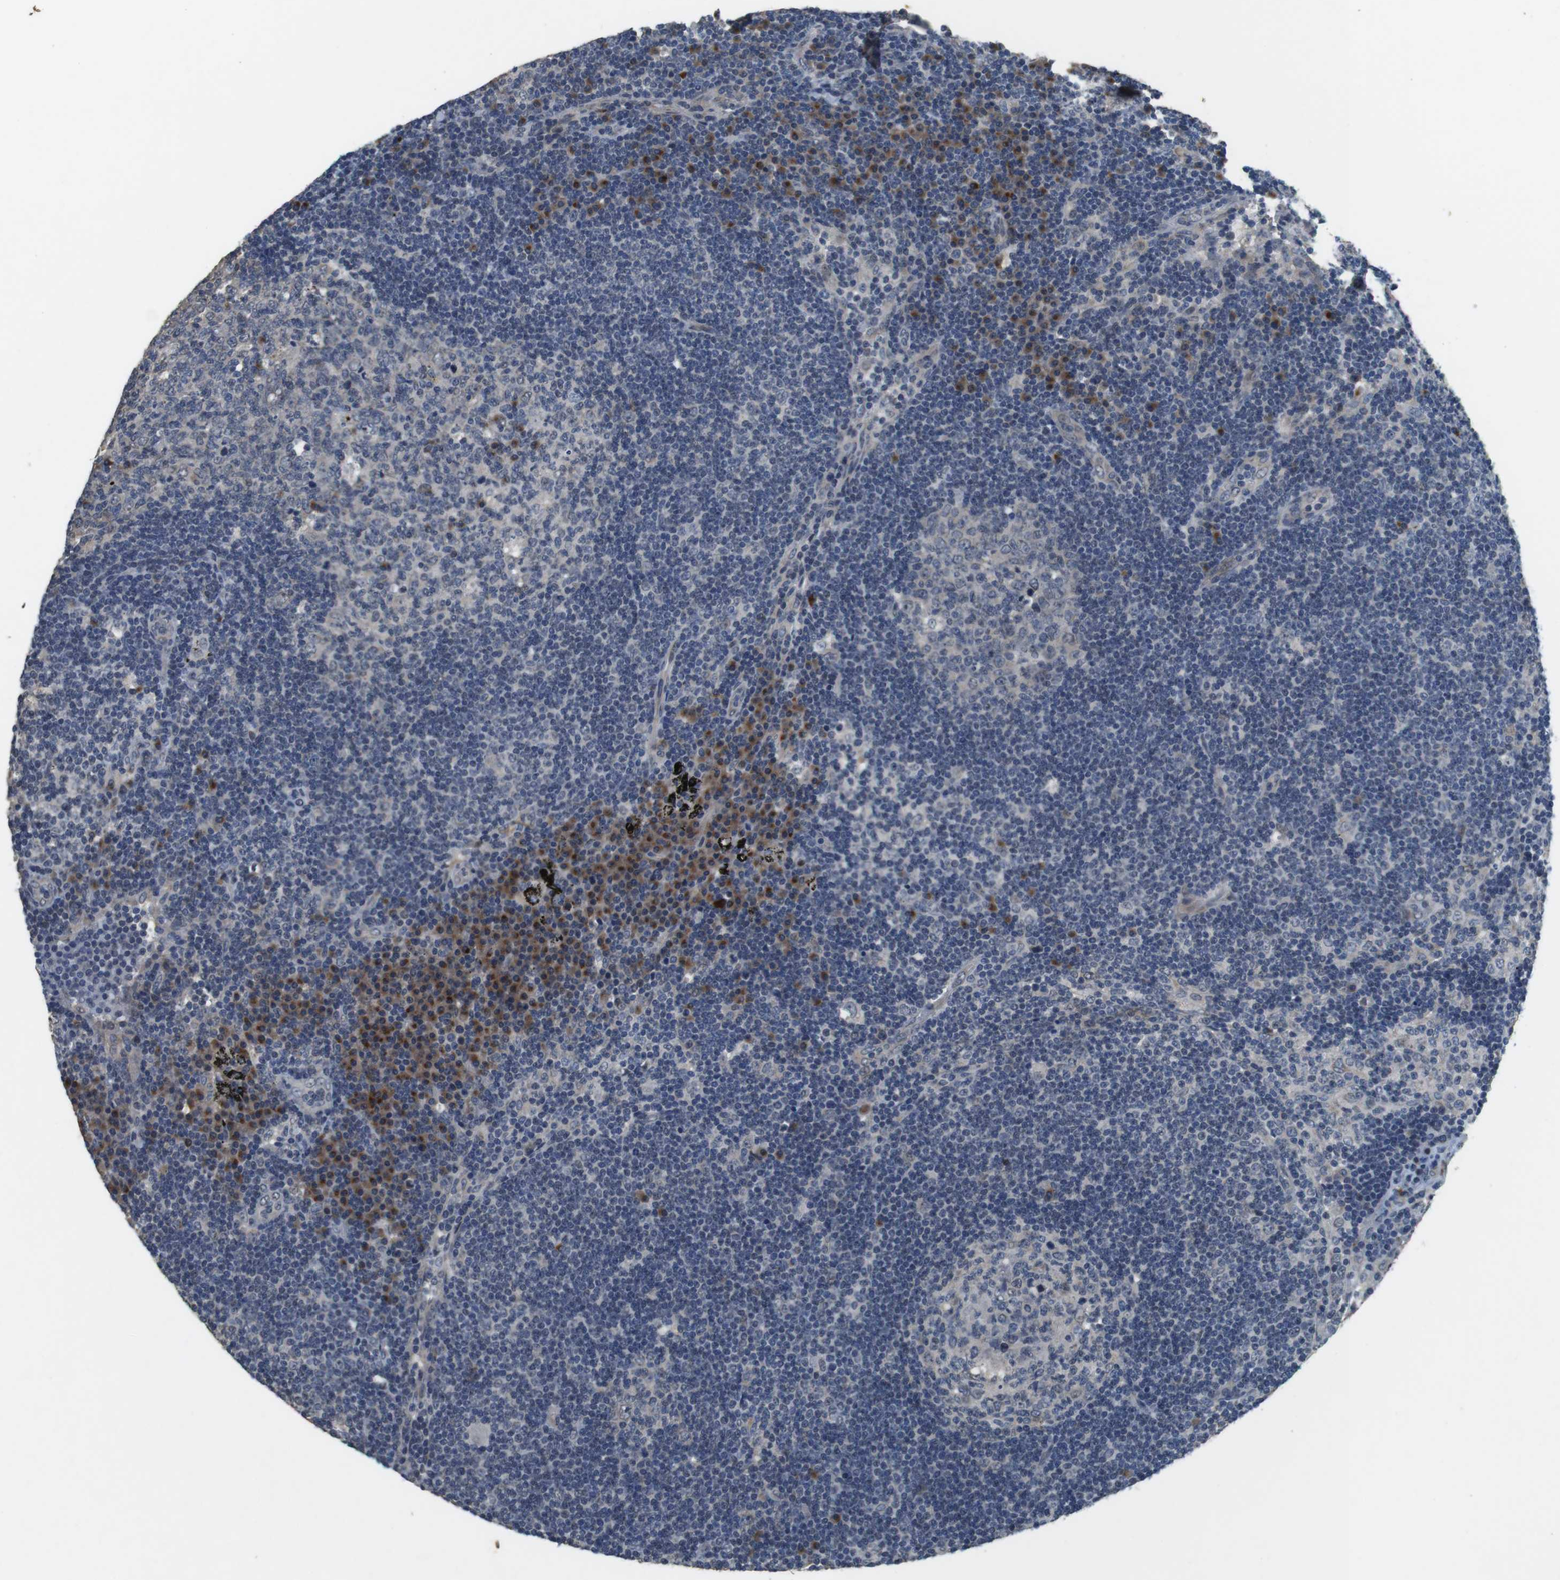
{"staining": {"intensity": "weak", "quantity": "<25%", "location": "cytoplasmic/membranous"}, "tissue": "lymph node", "cell_type": "Germinal center cells", "image_type": "normal", "snomed": [{"axis": "morphology", "description": "Normal tissue, NOS"}, {"axis": "morphology", "description": "Squamous cell carcinoma, metastatic, NOS"}, {"axis": "topography", "description": "Lymph node"}], "caption": "This is an immunohistochemistry (IHC) image of normal human lymph node. There is no expression in germinal center cells.", "gene": "CLDN7", "patient": {"sex": "female", "age": 53}}